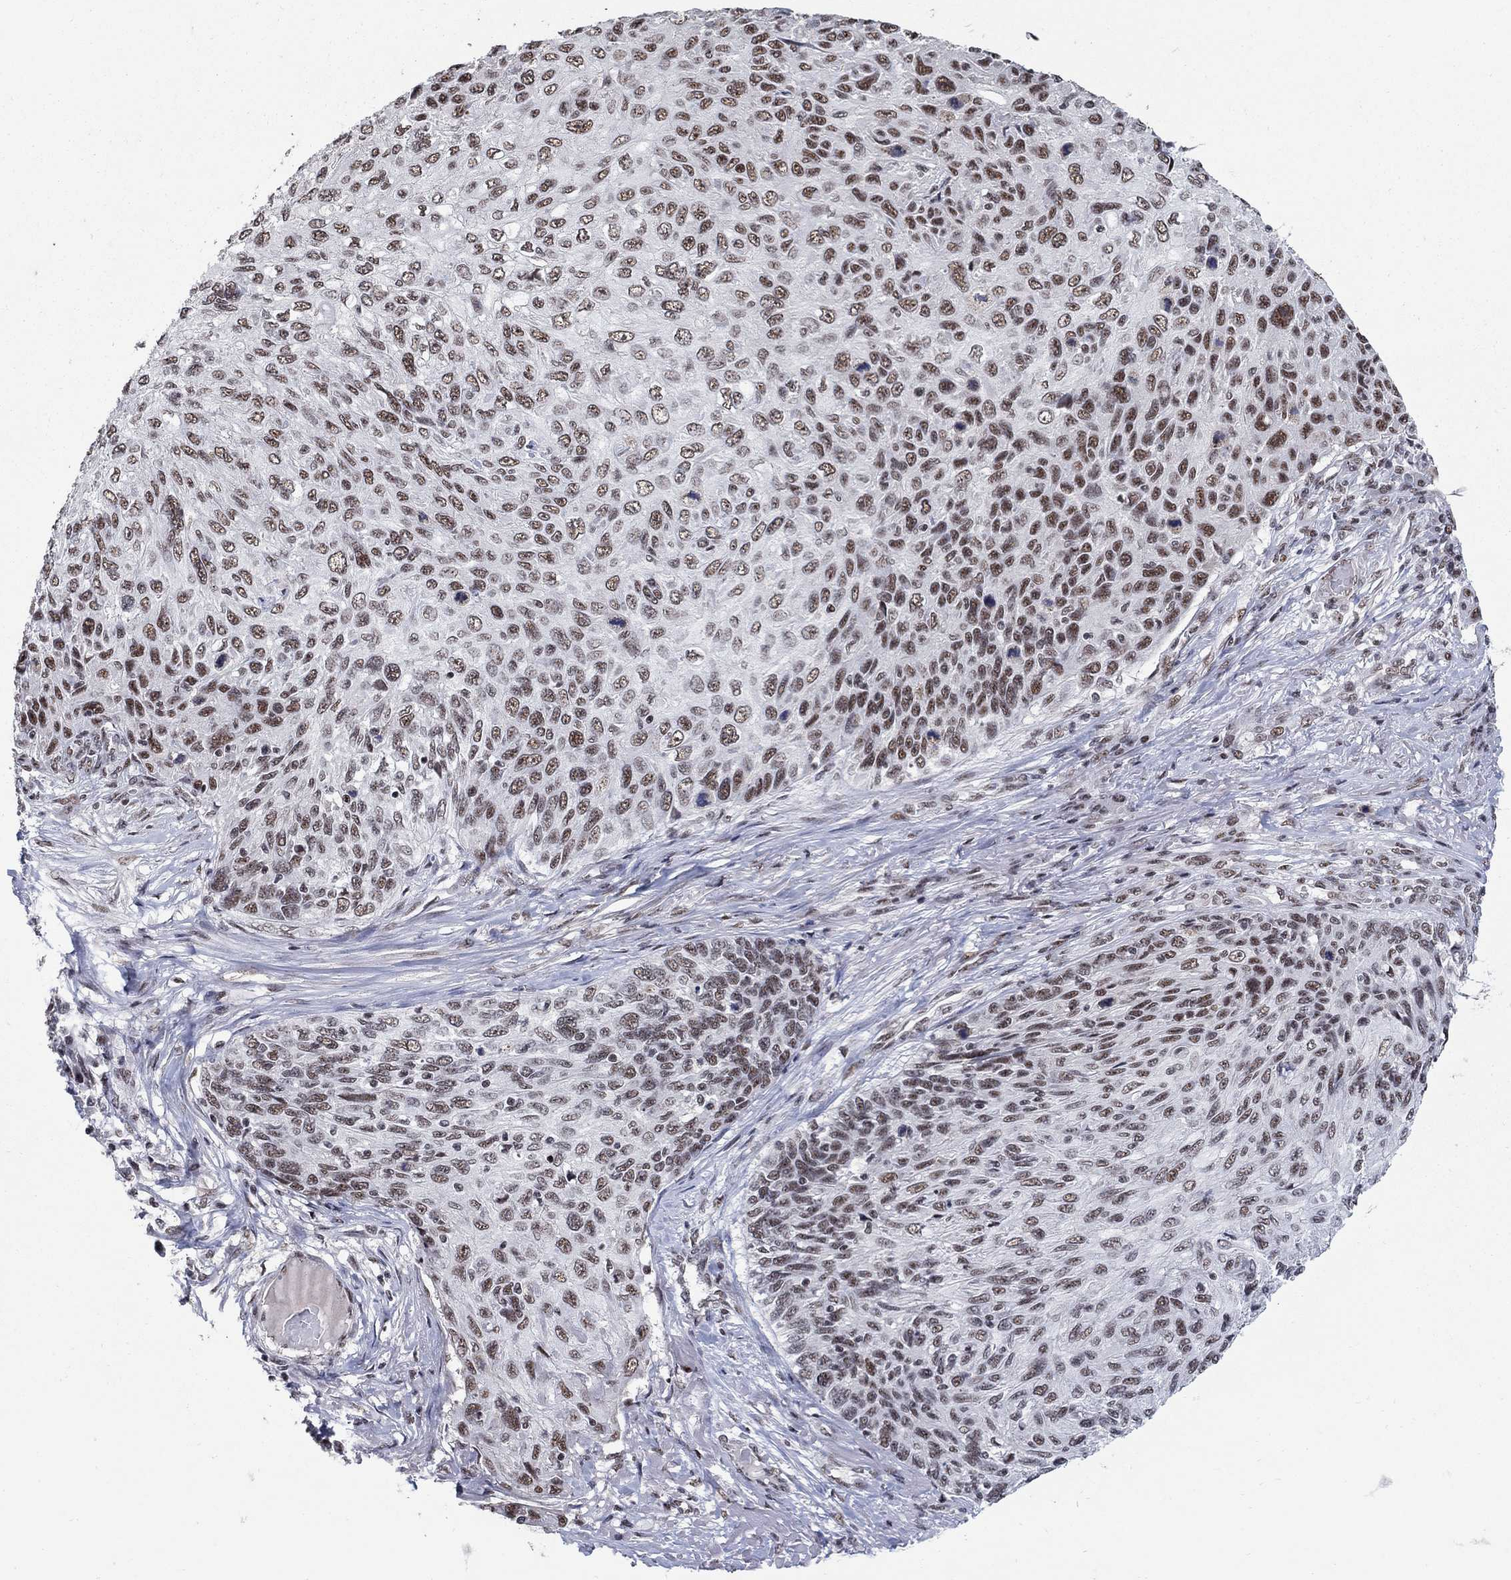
{"staining": {"intensity": "moderate", "quantity": ">75%", "location": "nuclear"}, "tissue": "skin cancer", "cell_type": "Tumor cells", "image_type": "cancer", "snomed": [{"axis": "morphology", "description": "Squamous cell carcinoma, NOS"}, {"axis": "topography", "description": "Skin"}], "caption": "This histopathology image exhibits IHC staining of skin cancer, with medium moderate nuclear positivity in approximately >75% of tumor cells.", "gene": "PNISR", "patient": {"sex": "male", "age": 92}}